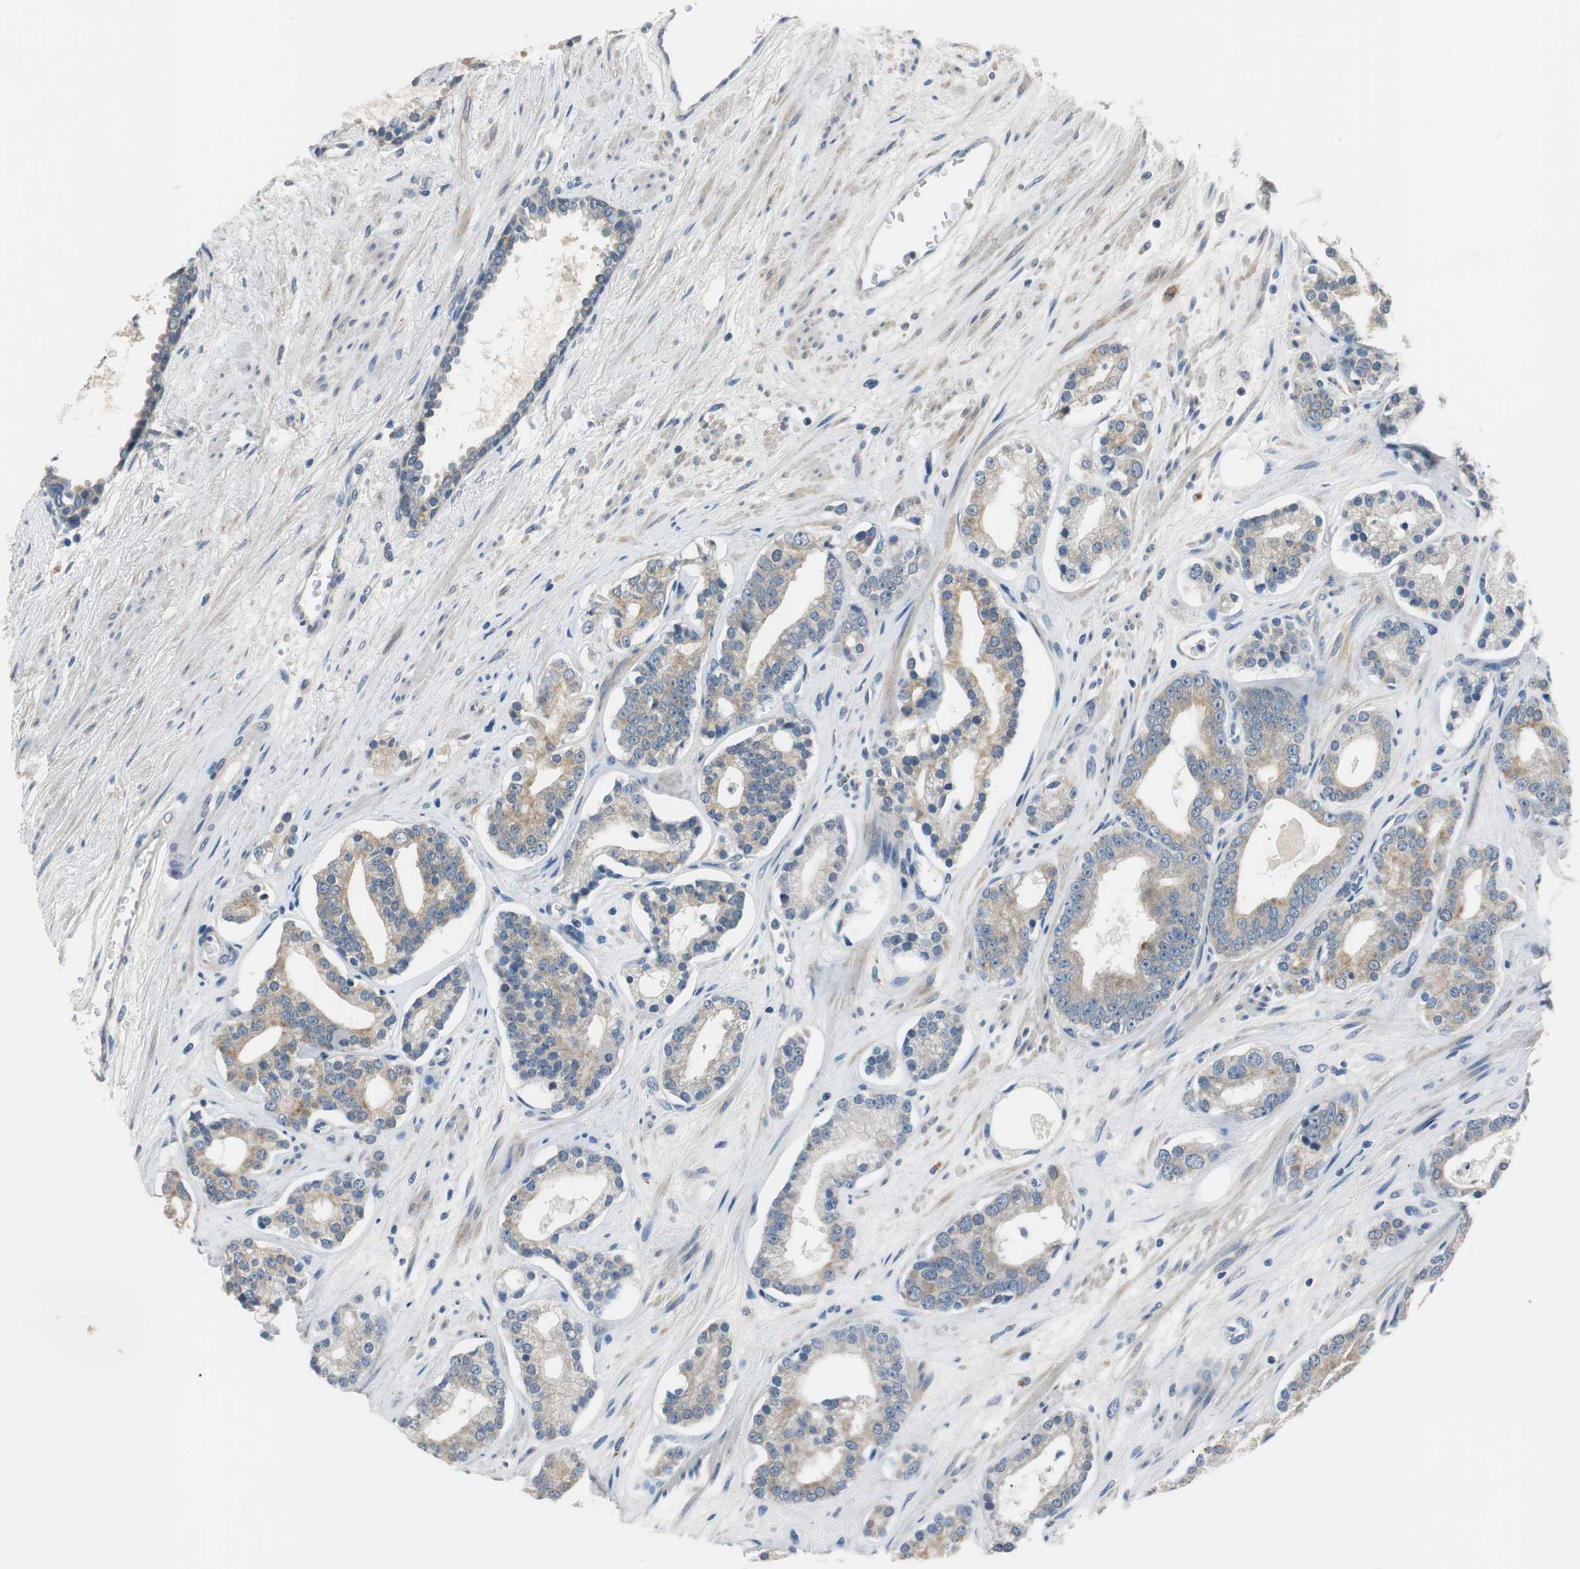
{"staining": {"intensity": "moderate", "quantity": ">75%", "location": "cytoplasmic/membranous"}, "tissue": "prostate cancer", "cell_type": "Tumor cells", "image_type": "cancer", "snomed": [{"axis": "morphology", "description": "Adenocarcinoma, Low grade"}, {"axis": "topography", "description": "Prostate"}], "caption": "Immunohistochemical staining of prostate cancer exhibits medium levels of moderate cytoplasmic/membranous positivity in approximately >75% of tumor cells.", "gene": "FADS2", "patient": {"sex": "male", "age": 63}}